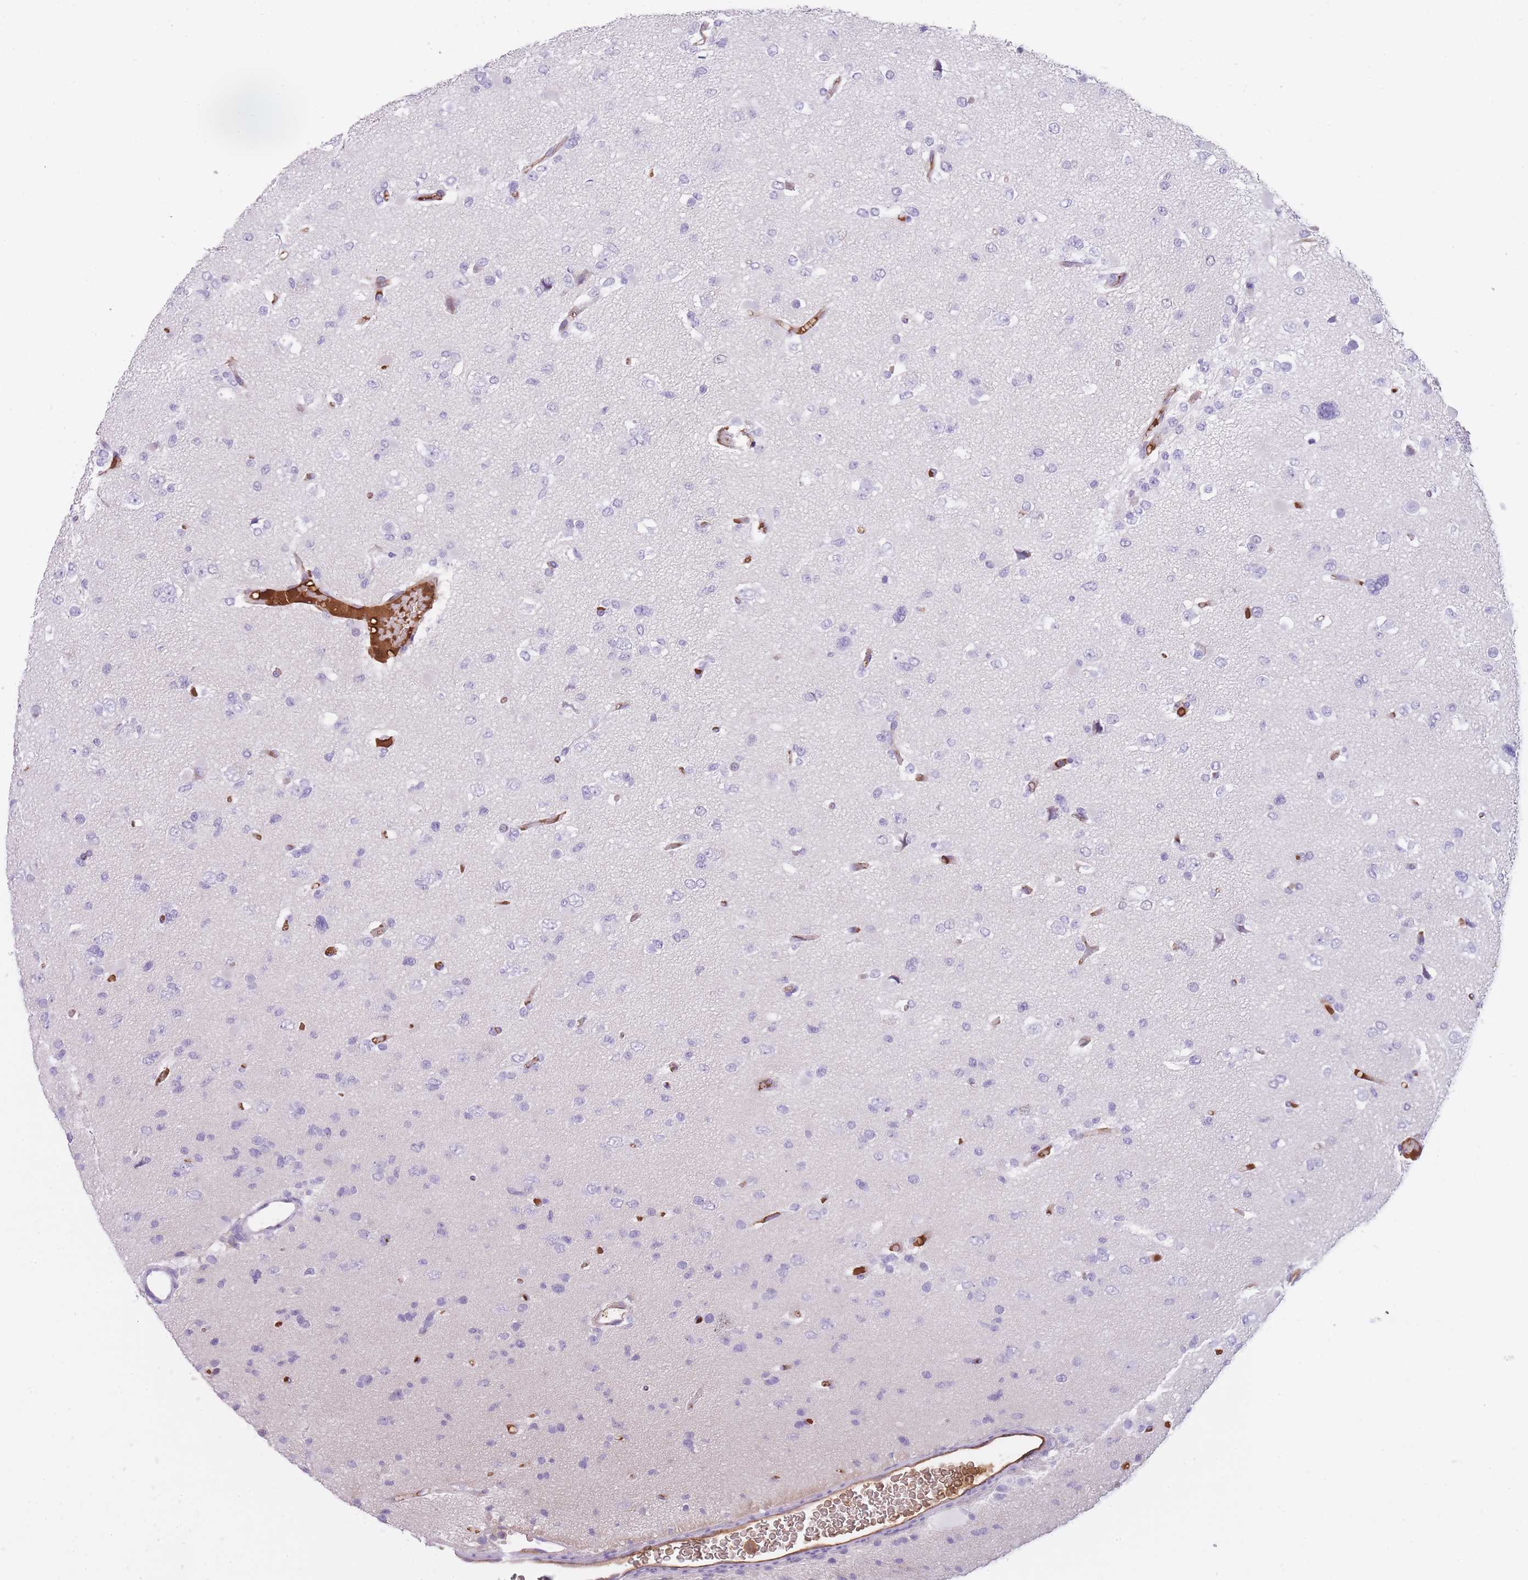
{"staining": {"intensity": "negative", "quantity": "none", "location": "none"}, "tissue": "glioma", "cell_type": "Tumor cells", "image_type": "cancer", "snomed": [{"axis": "morphology", "description": "Glioma, malignant, Low grade"}, {"axis": "topography", "description": "Brain"}], "caption": "Malignant glioma (low-grade) stained for a protein using IHC exhibits no staining tumor cells.", "gene": "GNAT1", "patient": {"sex": "female", "age": 22}}